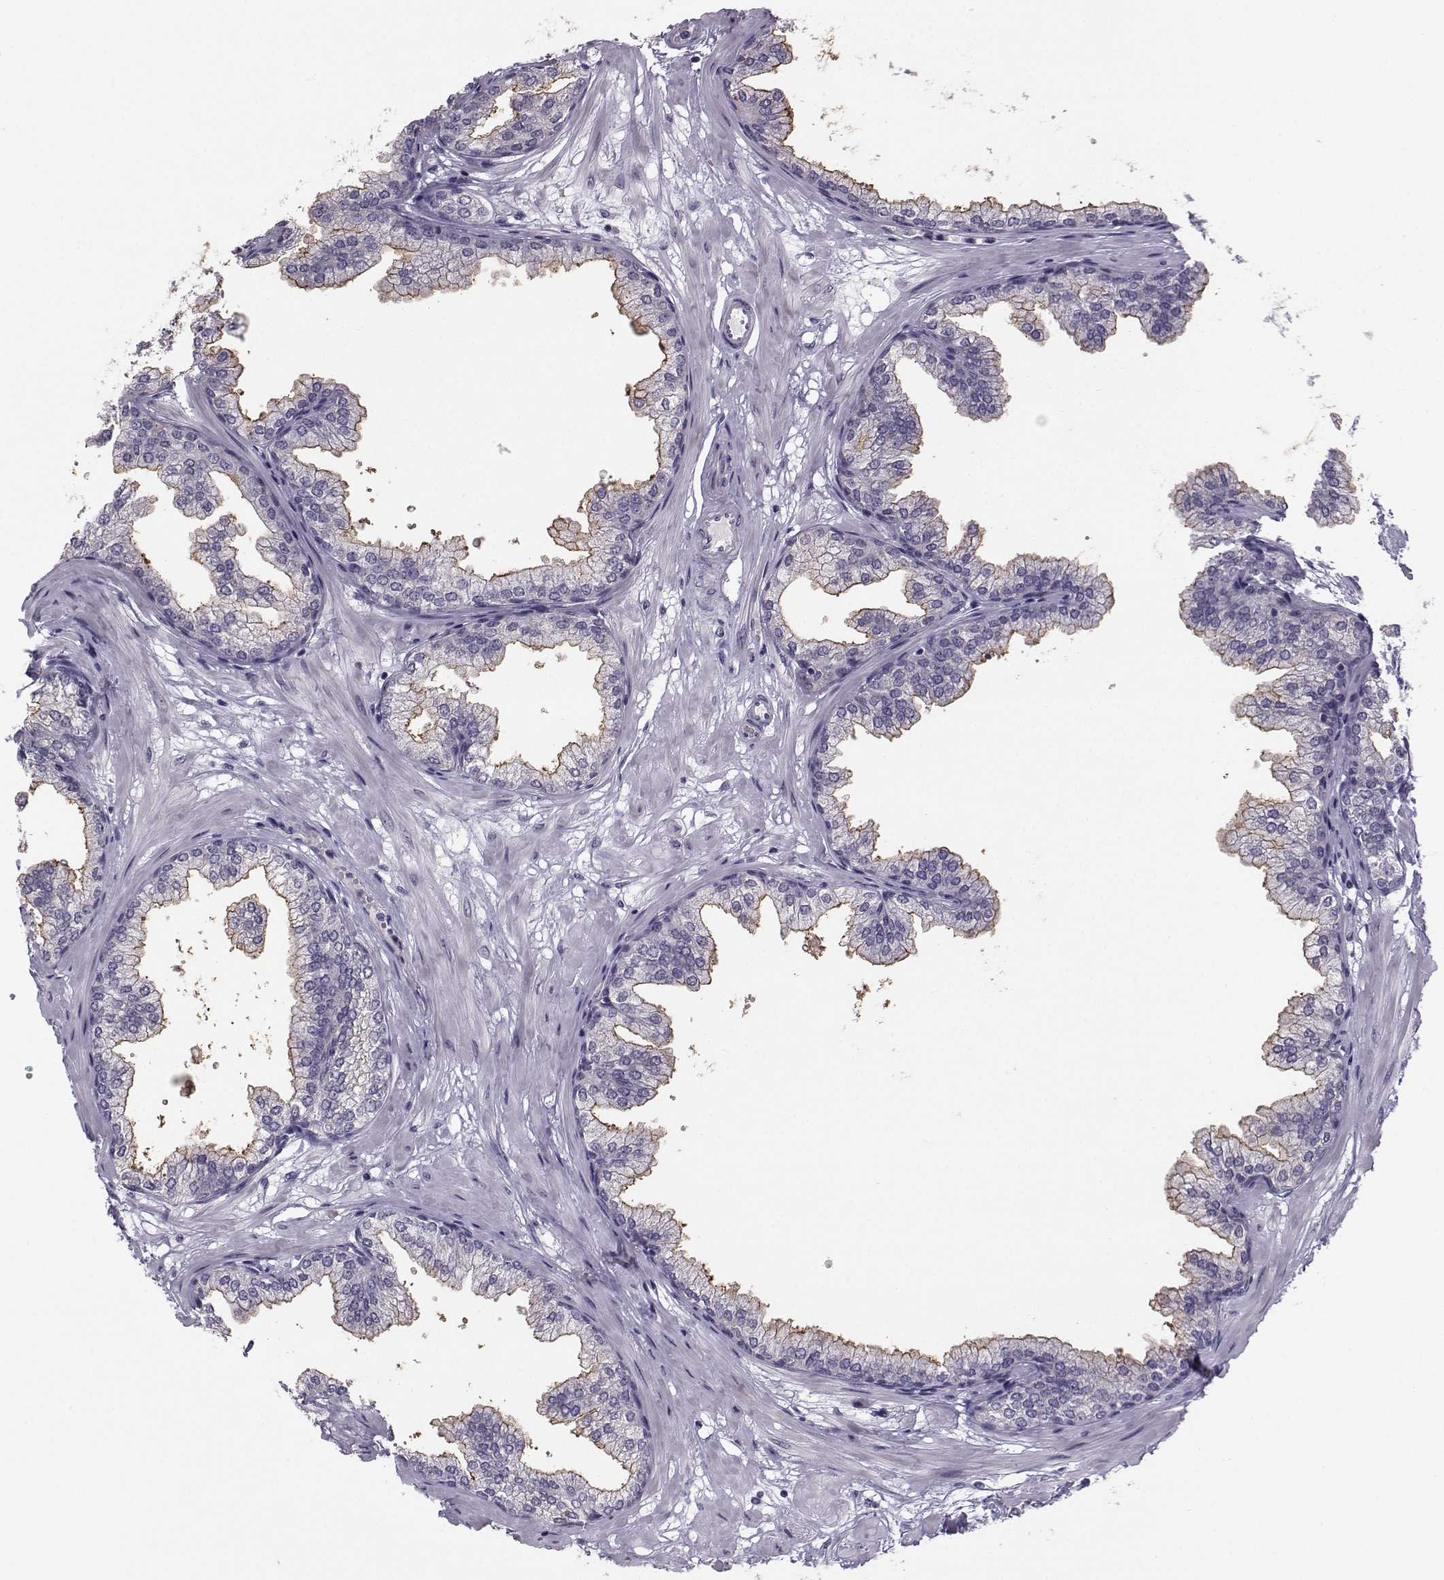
{"staining": {"intensity": "moderate", "quantity": "25%-75%", "location": "cytoplasmic/membranous"}, "tissue": "prostate", "cell_type": "Glandular cells", "image_type": "normal", "snomed": [{"axis": "morphology", "description": "Normal tissue, NOS"}, {"axis": "topography", "description": "Prostate"}], "caption": "A brown stain shows moderate cytoplasmic/membranous expression of a protein in glandular cells of benign prostate. (brown staining indicates protein expression, while blue staining denotes nuclei).", "gene": "FCAMR", "patient": {"sex": "male", "age": 37}}